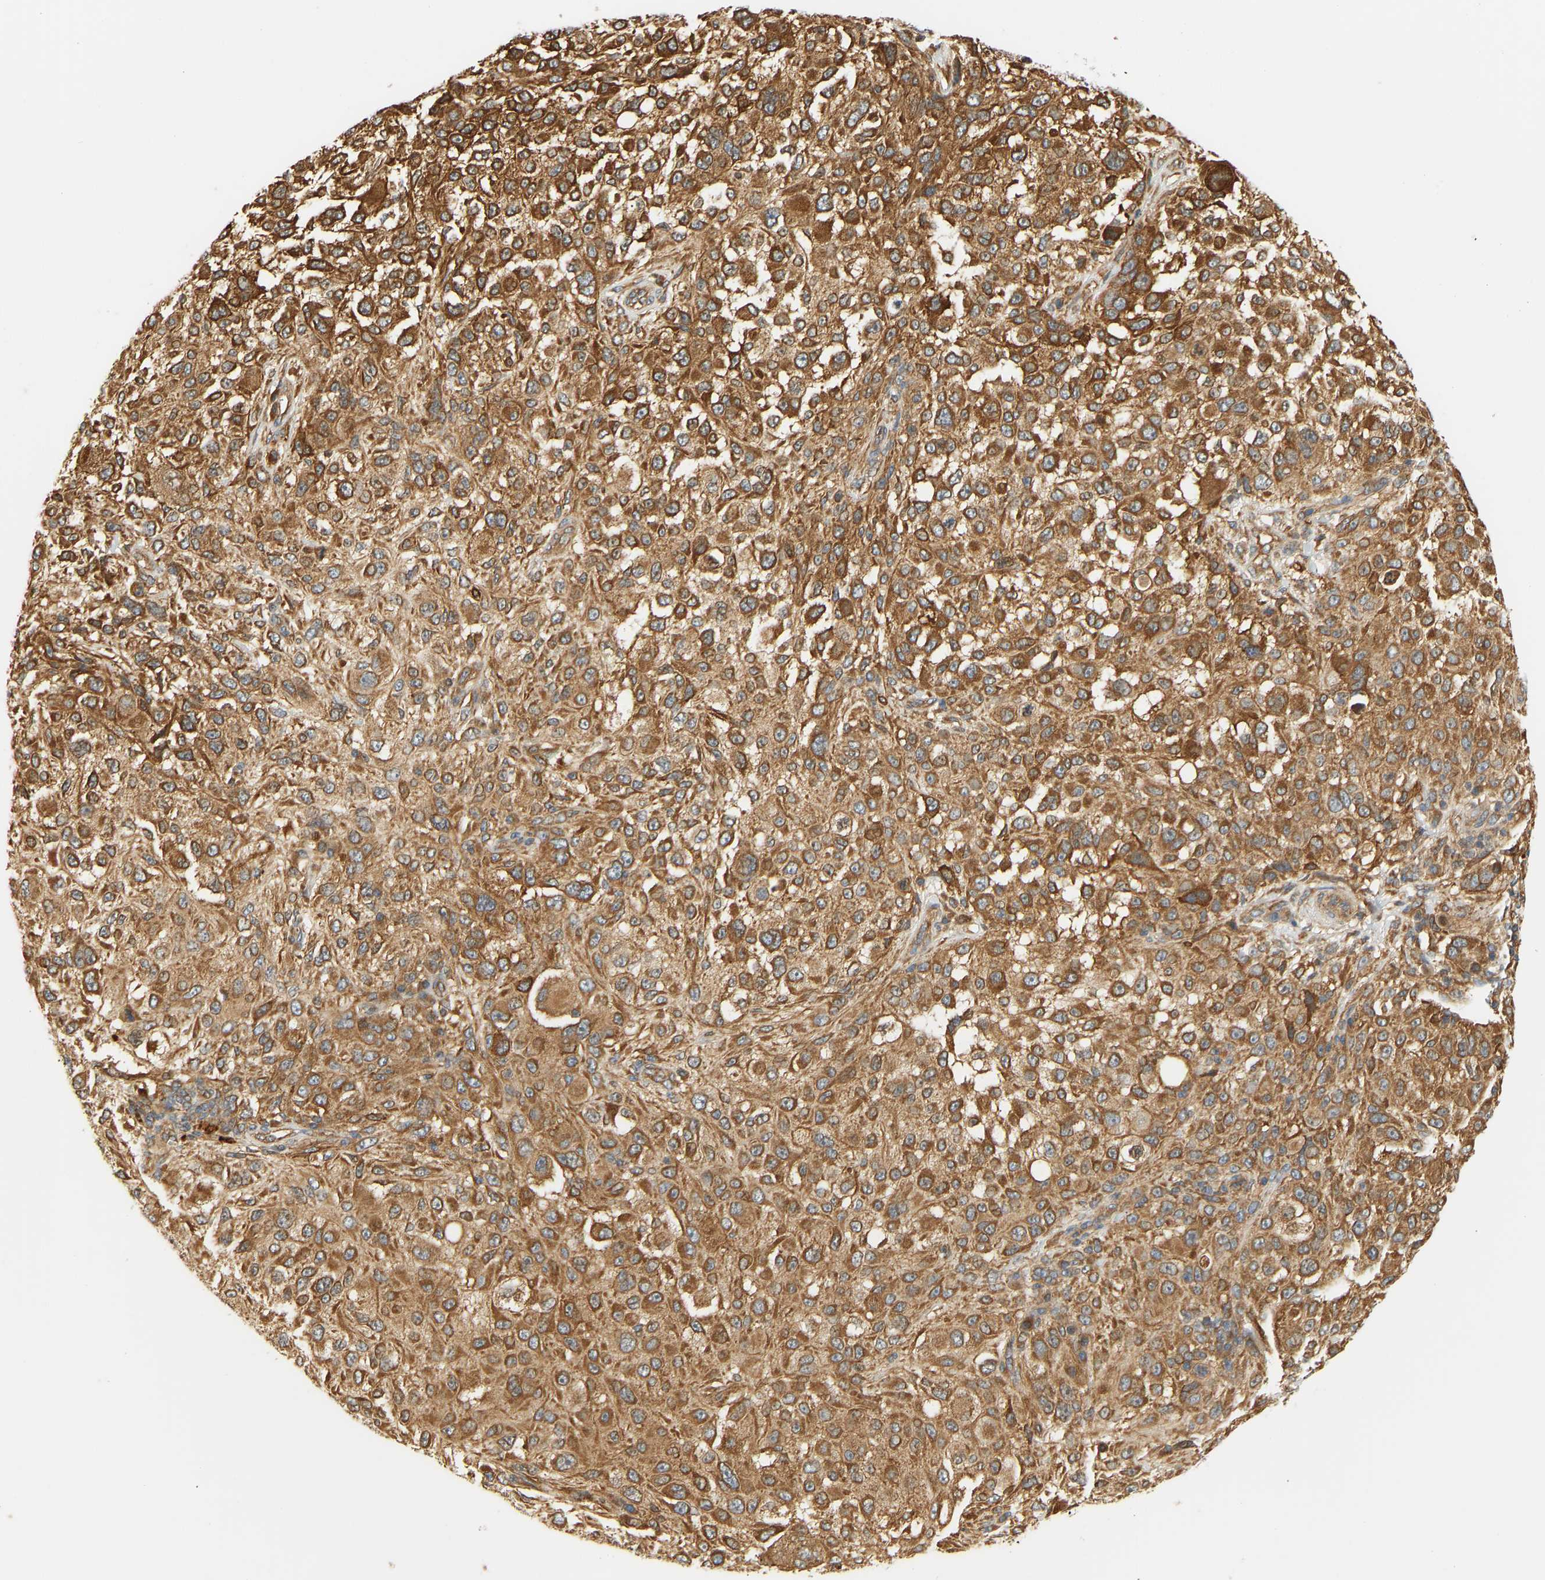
{"staining": {"intensity": "moderate", "quantity": ">75%", "location": "cytoplasmic/membranous"}, "tissue": "melanoma", "cell_type": "Tumor cells", "image_type": "cancer", "snomed": [{"axis": "morphology", "description": "Necrosis, NOS"}, {"axis": "morphology", "description": "Malignant melanoma, NOS"}, {"axis": "topography", "description": "Skin"}], "caption": "Protein staining displays moderate cytoplasmic/membranous expression in approximately >75% of tumor cells in melanoma.", "gene": "CEP57", "patient": {"sex": "female", "age": 87}}